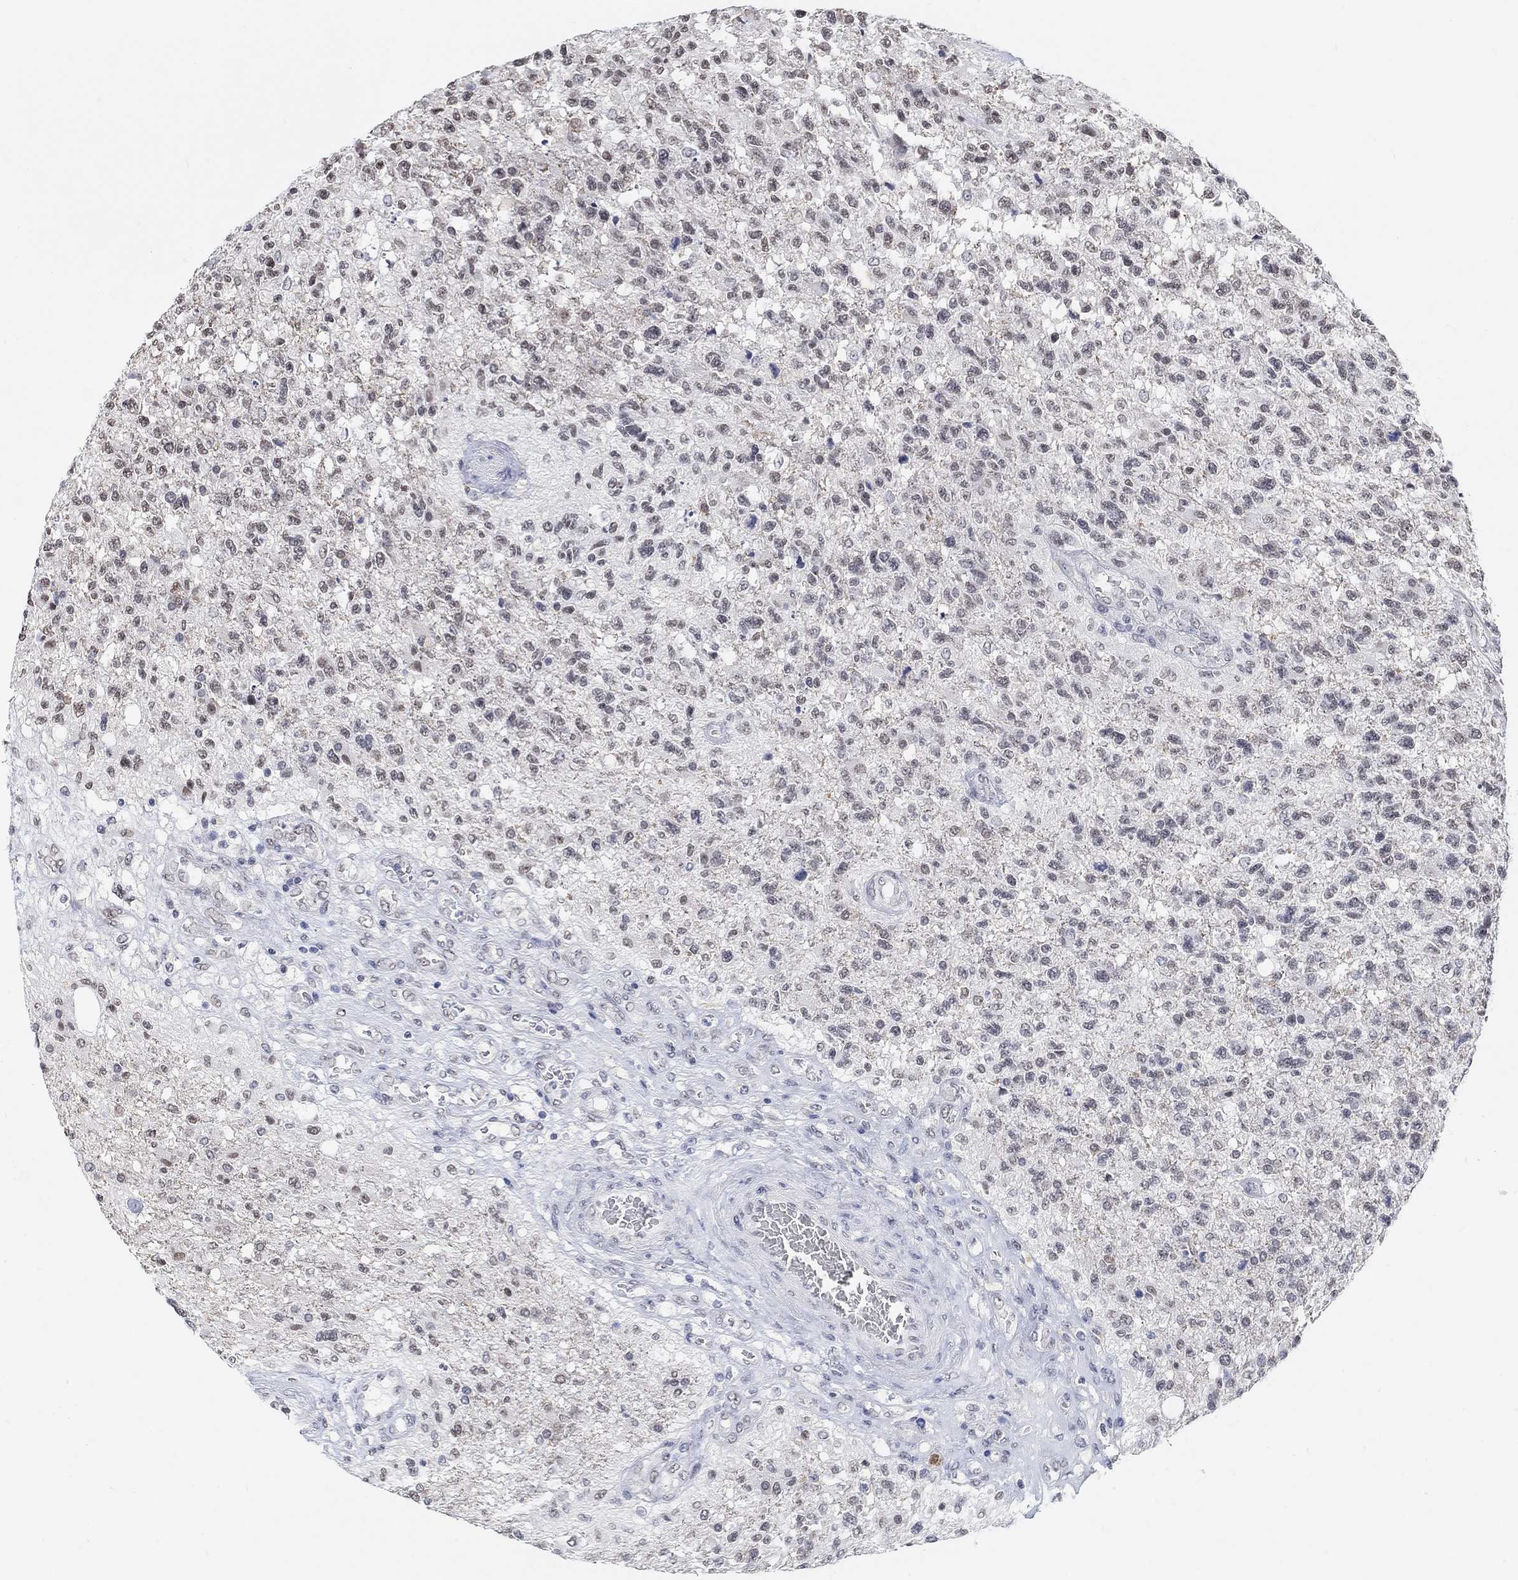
{"staining": {"intensity": "weak", "quantity": "<25%", "location": "nuclear"}, "tissue": "glioma", "cell_type": "Tumor cells", "image_type": "cancer", "snomed": [{"axis": "morphology", "description": "Glioma, malignant, High grade"}, {"axis": "topography", "description": "Brain"}], "caption": "High power microscopy image of an immunohistochemistry (IHC) histopathology image of high-grade glioma (malignant), revealing no significant positivity in tumor cells.", "gene": "PURG", "patient": {"sex": "male", "age": 56}}